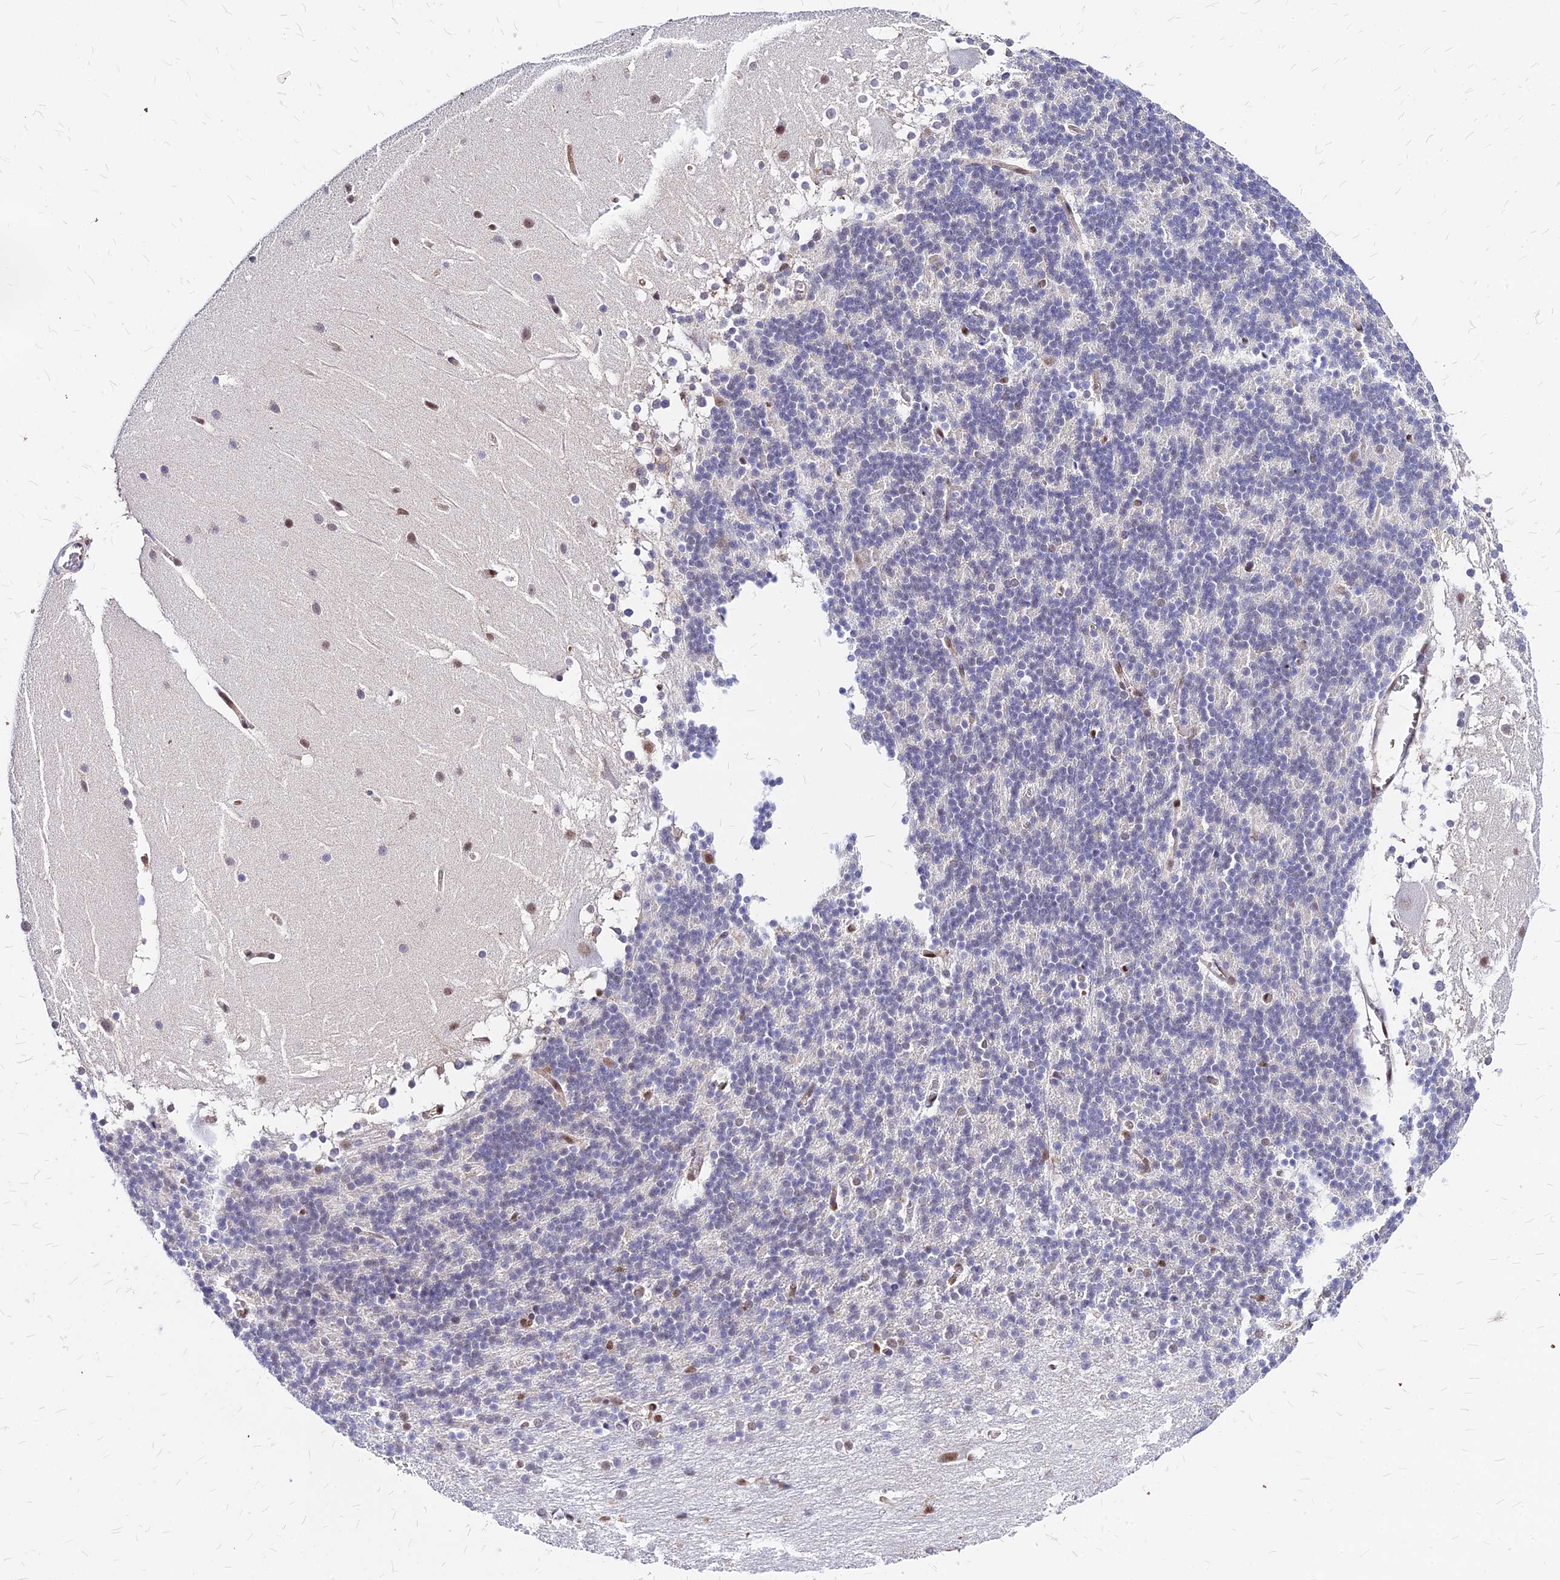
{"staining": {"intensity": "negative", "quantity": "none", "location": "none"}, "tissue": "cerebellum", "cell_type": "Cells in granular layer", "image_type": "normal", "snomed": [{"axis": "morphology", "description": "Normal tissue, NOS"}, {"axis": "topography", "description": "Cerebellum"}], "caption": "High power microscopy photomicrograph of an IHC image of benign cerebellum, revealing no significant expression in cells in granular layer.", "gene": "PAXX", "patient": {"sex": "female", "age": 19}}